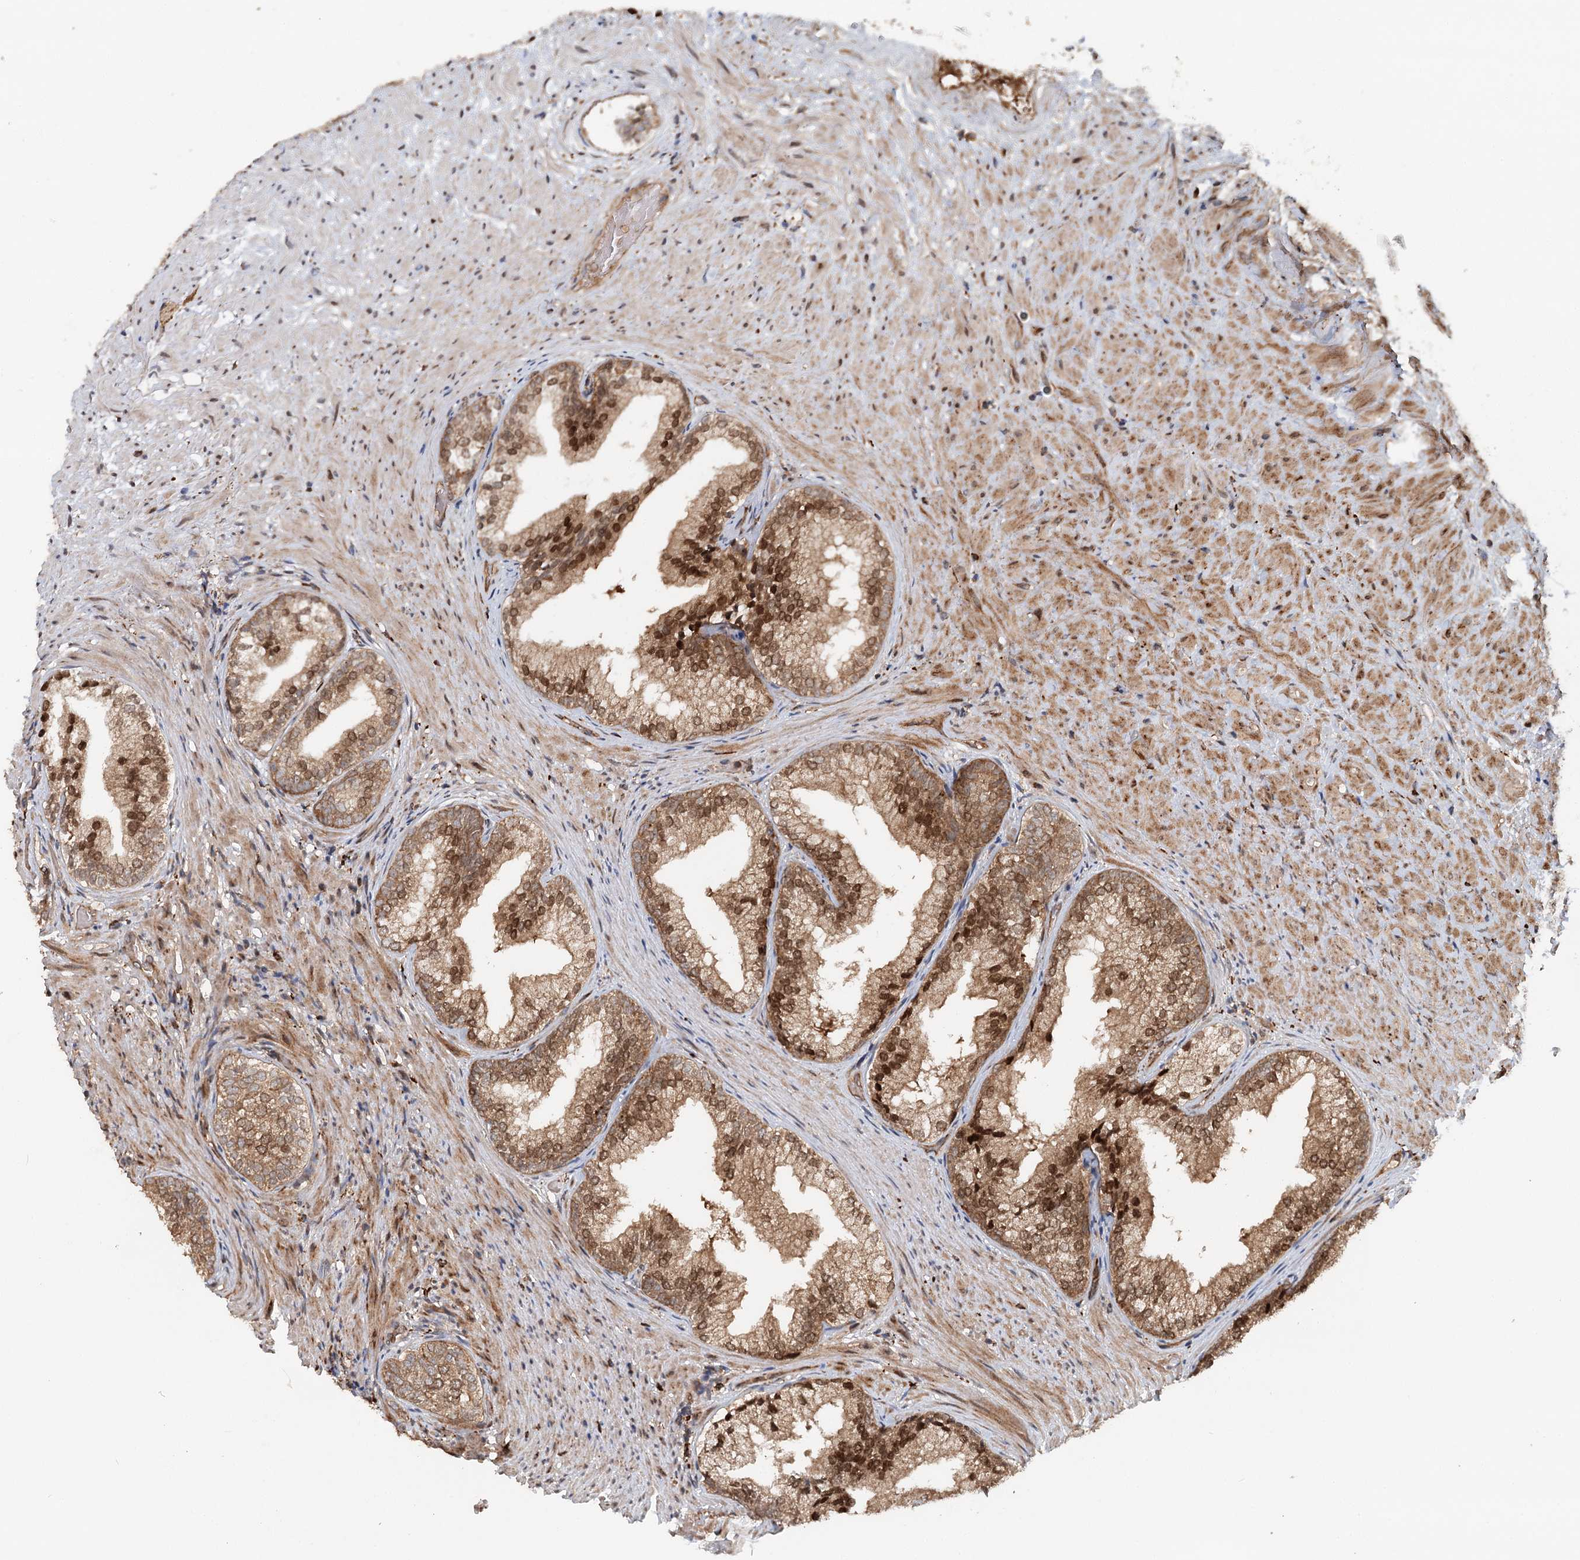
{"staining": {"intensity": "strong", "quantity": ">75%", "location": "cytoplasmic/membranous,nuclear"}, "tissue": "prostate", "cell_type": "Glandular cells", "image_type": "normal", "snomed": [{"axis": "morphology", "description": "Normal tissue, NOS"}, {"axis": "topography", "description": "Prostate"}], "caption": "Normal prostate reveals strong cytoplasmic/membranous,nuclear expression in approximately >75% of glandular cells.", "gene": "RNF111", "patient": {"sex": "male", "age": 76}}